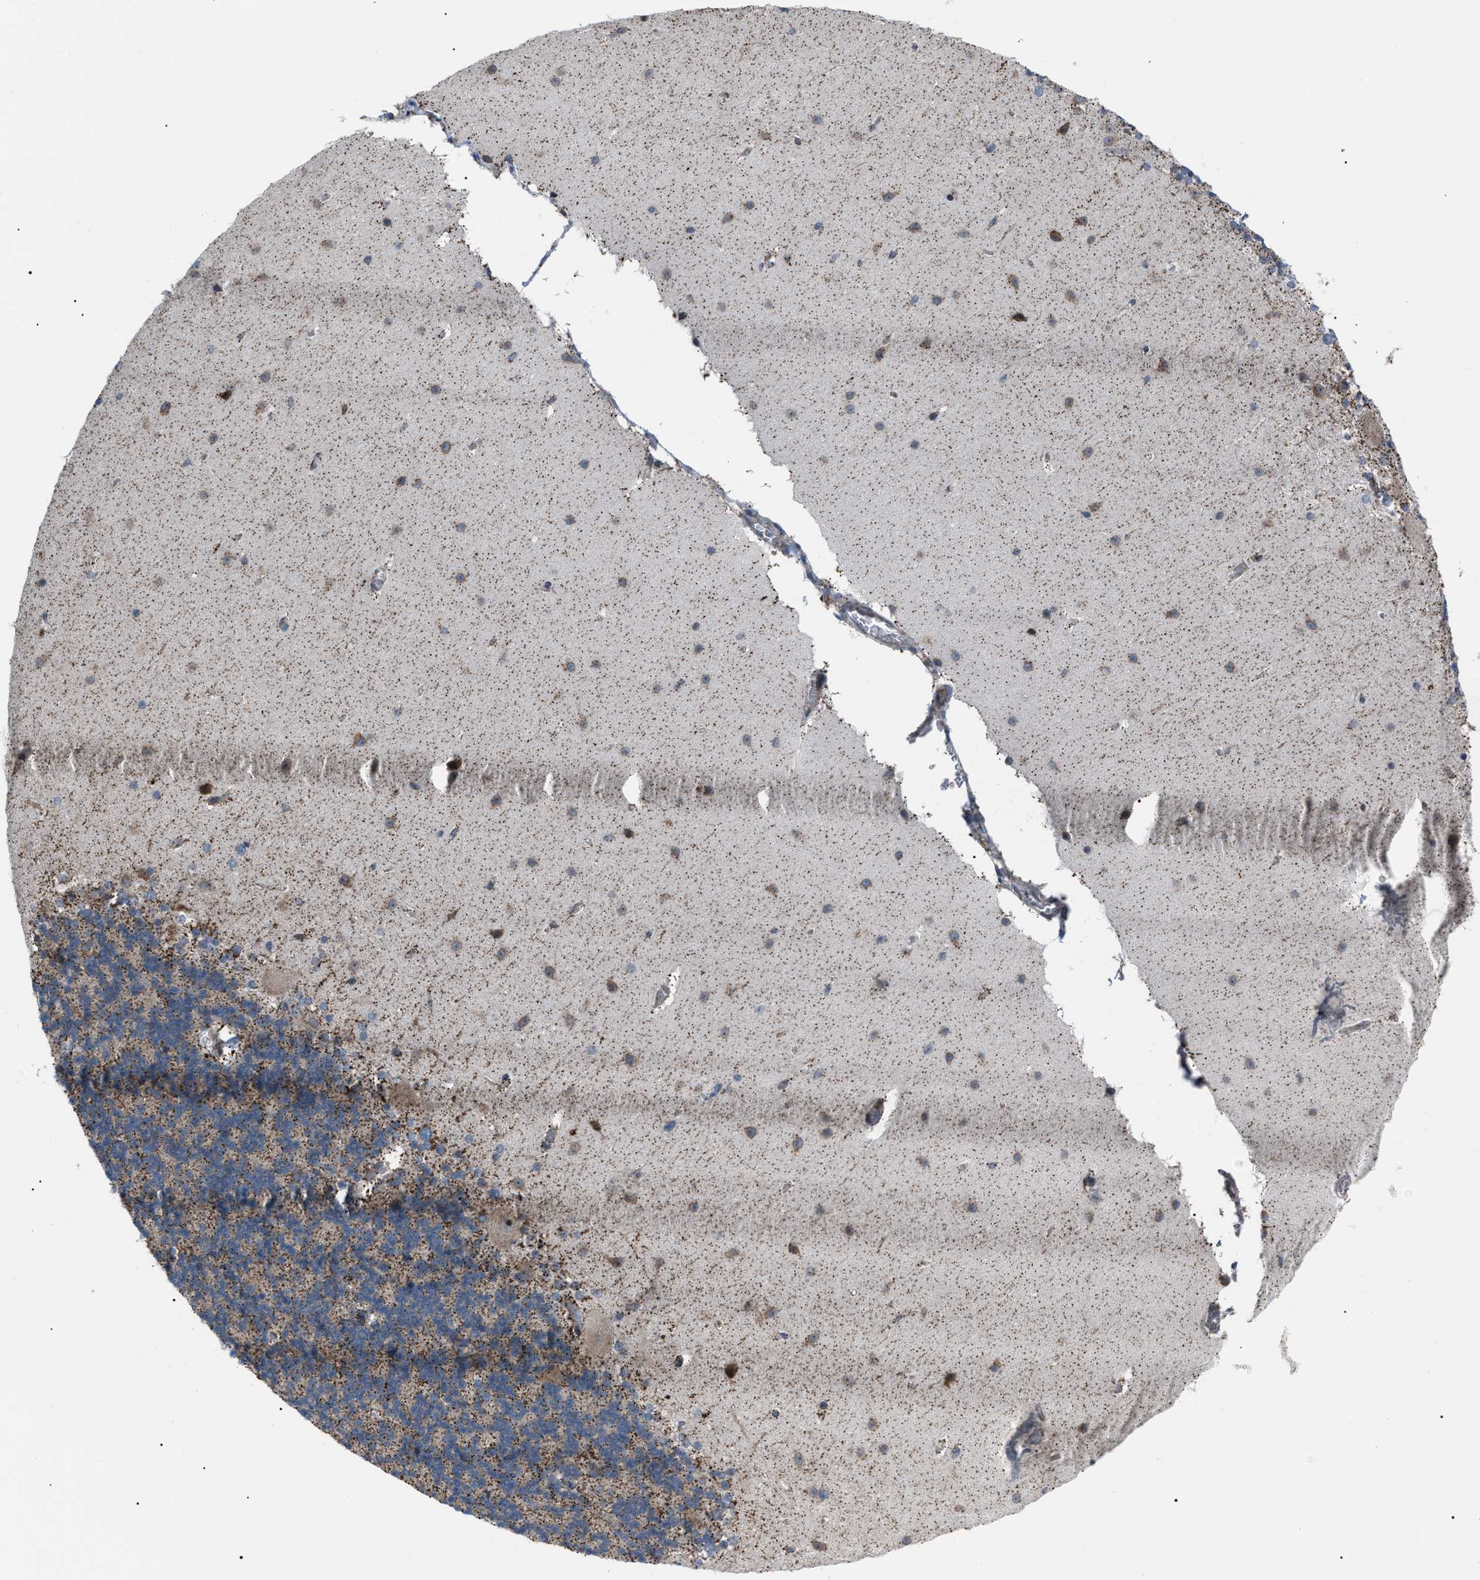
{"staining": {"intensity": "moderate", "quantity": "<25%", "location": "cytoplasmic/membranous"}, "tissue": "cerebellum", "cell_type": "Cells in granular layer", "image_type": "normal", "snomed": [{"axis": "morphology", "description": "Normal tissue, NOS"}, {"axis": "topography", "description": "Cerebellum"}], "caption": "Approximately <25% of cells in granular layer in benign cerebellum reveal moderate cytoplasmic/membranous protein positivity as visualized by brown immunohistochemical staining.", "gene": "AGO2", "patient": {"sex": "female", "age": 19}}